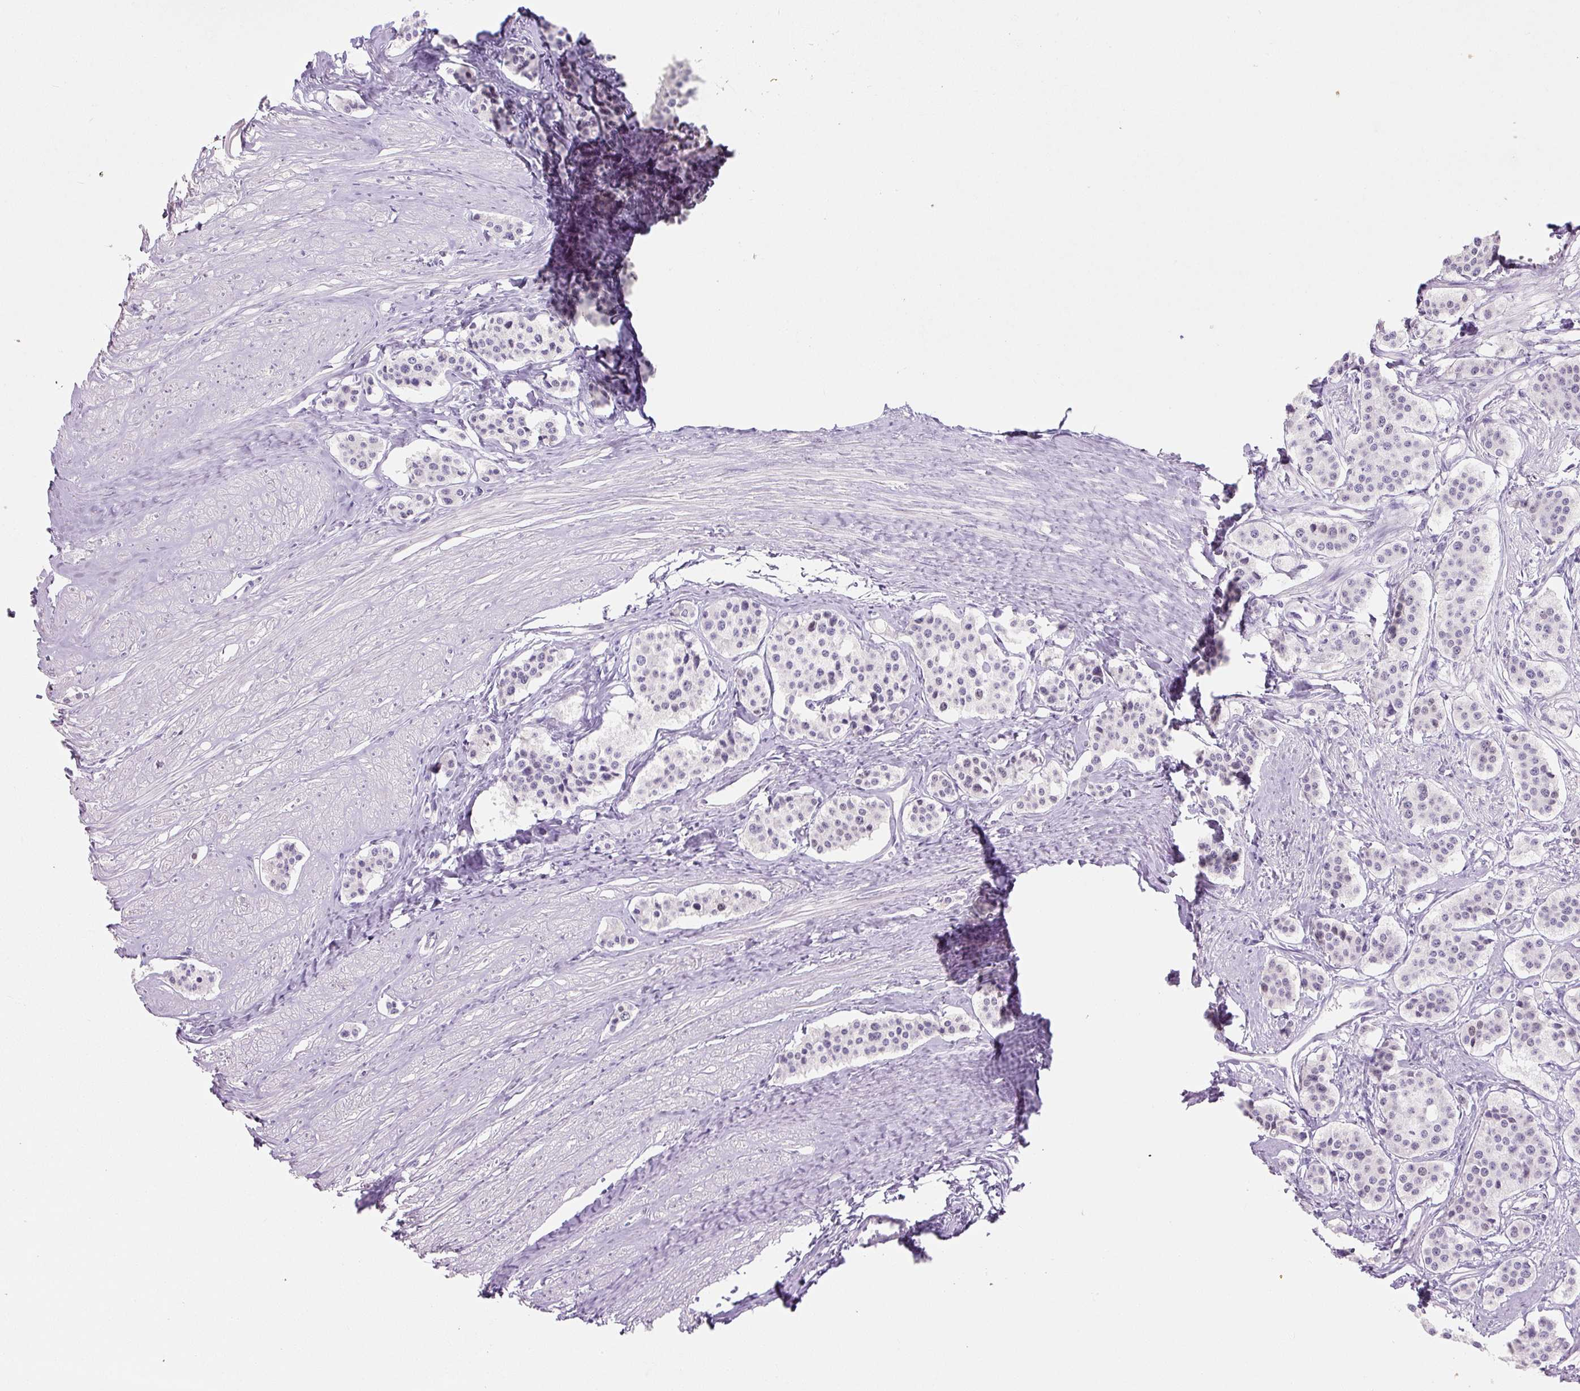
{"staining": {"intensity": "negative", "quantity": "none", "location": "none"}, "tissue": "carcinoid", "cell_type": "Tumor cells", "image_type": "cancer", "snomed": [{"axis": "morphology", "description": "Carcinoid, malignant, NOS"}, {"axis": "topography", "description": "Small intestine"}], "caption": "Malignant carcinoid was stained to show a protein in brown. There is no significant expression in tumor cells.", "gene": "SIX1", "patient": {"sex": "male", "age": 60}}